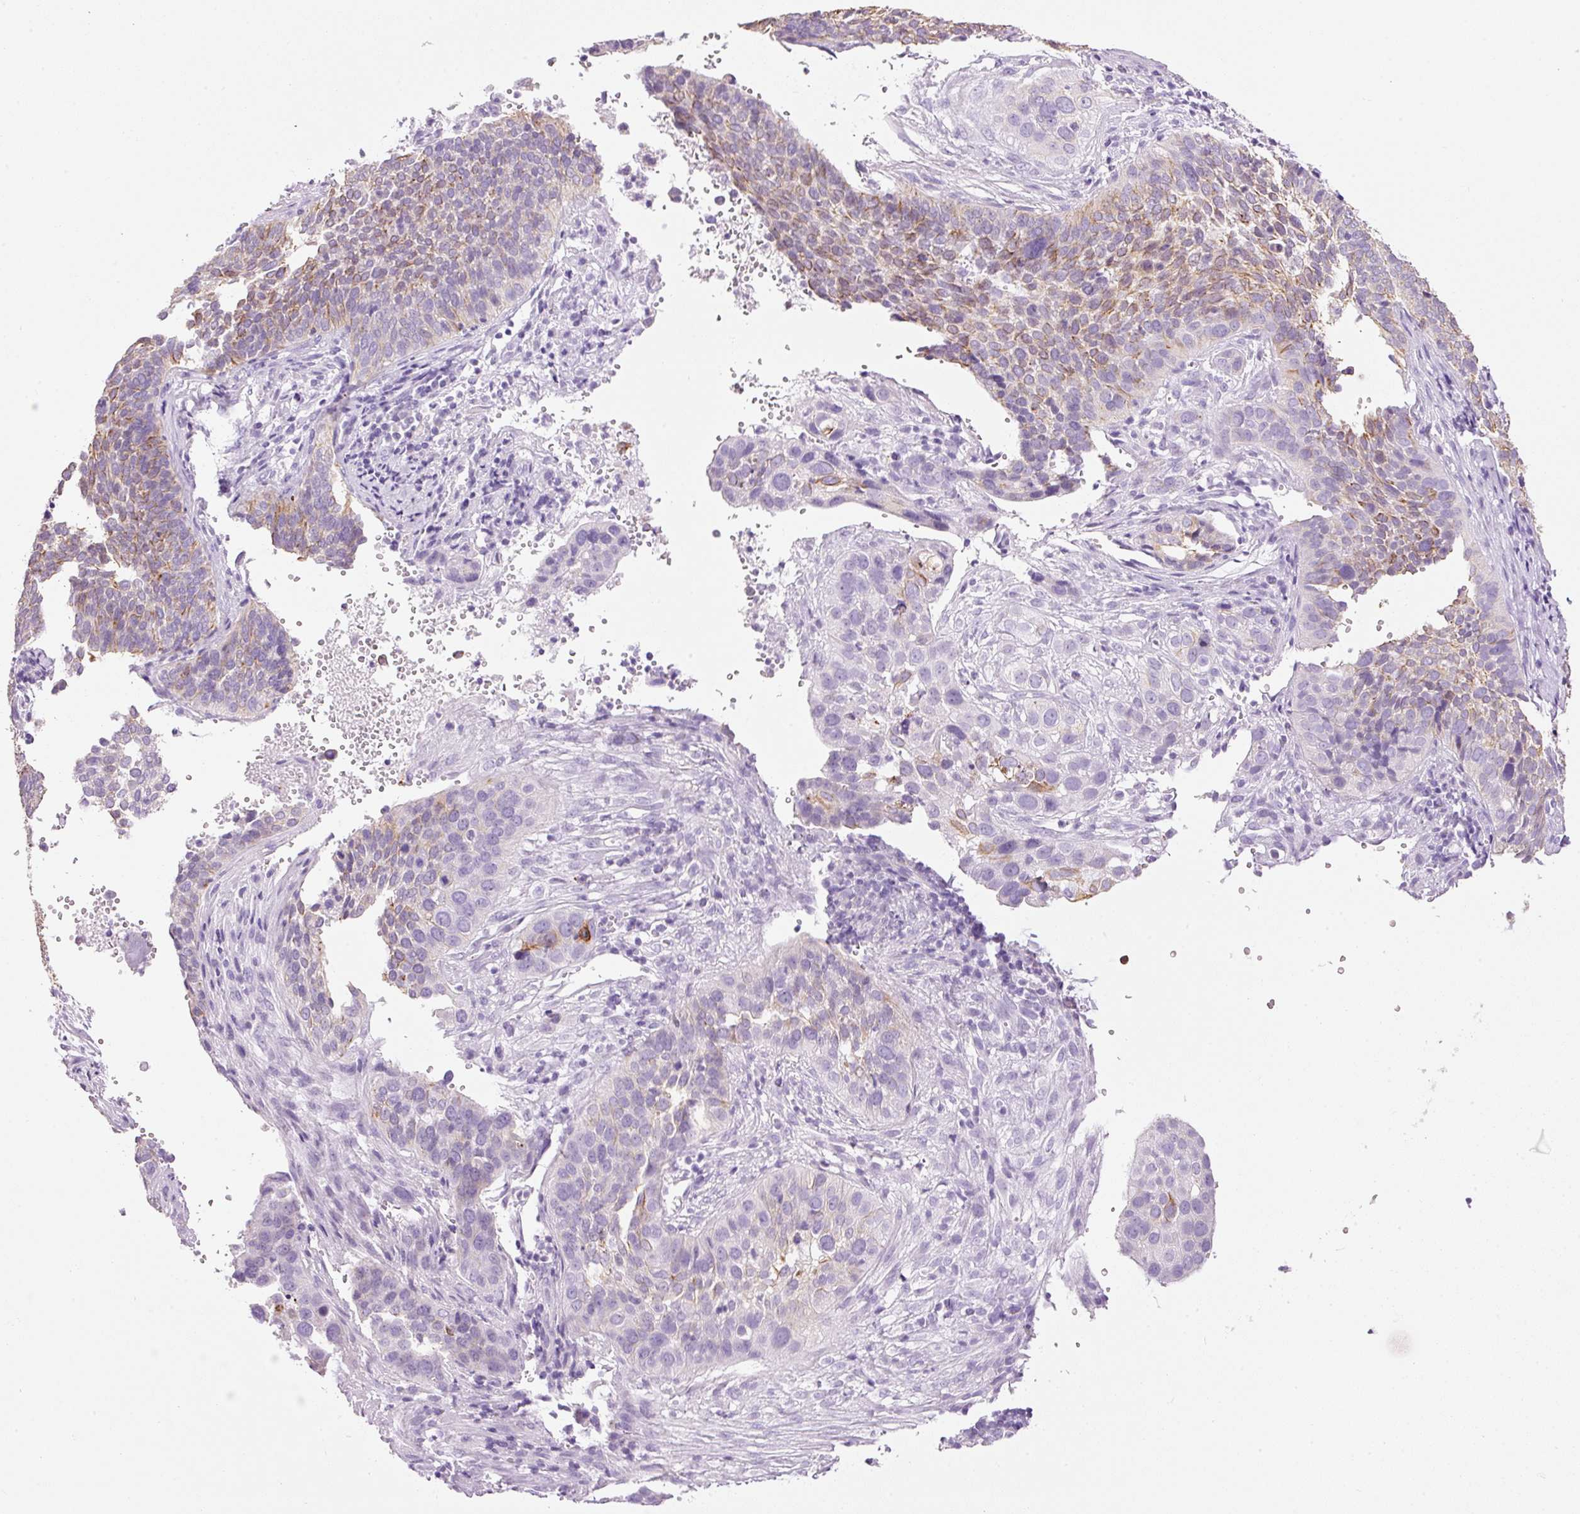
{"staining": {"intensity": "moderate", "quantity": "25%-75%", "location": "cytoplasmic/membranous"}, "tissue": "cervical cancer", "cell_type": "Tumor cells", "image_type": "cancer", "snomed": [{"axis": "morphology", "description": "Squamous cell carcinoma, NOS"}, {"axis": "topography", "description": "Cervix"}], "caption": "Human squamous cell carcinoma (cervical) stained with a brown dye shows moderate cytoplasmic/membranous positive staining in about 25%-75% of tumor cells.", "gene": "CARD16", "patient": {"sex": "female", "age": 34}}